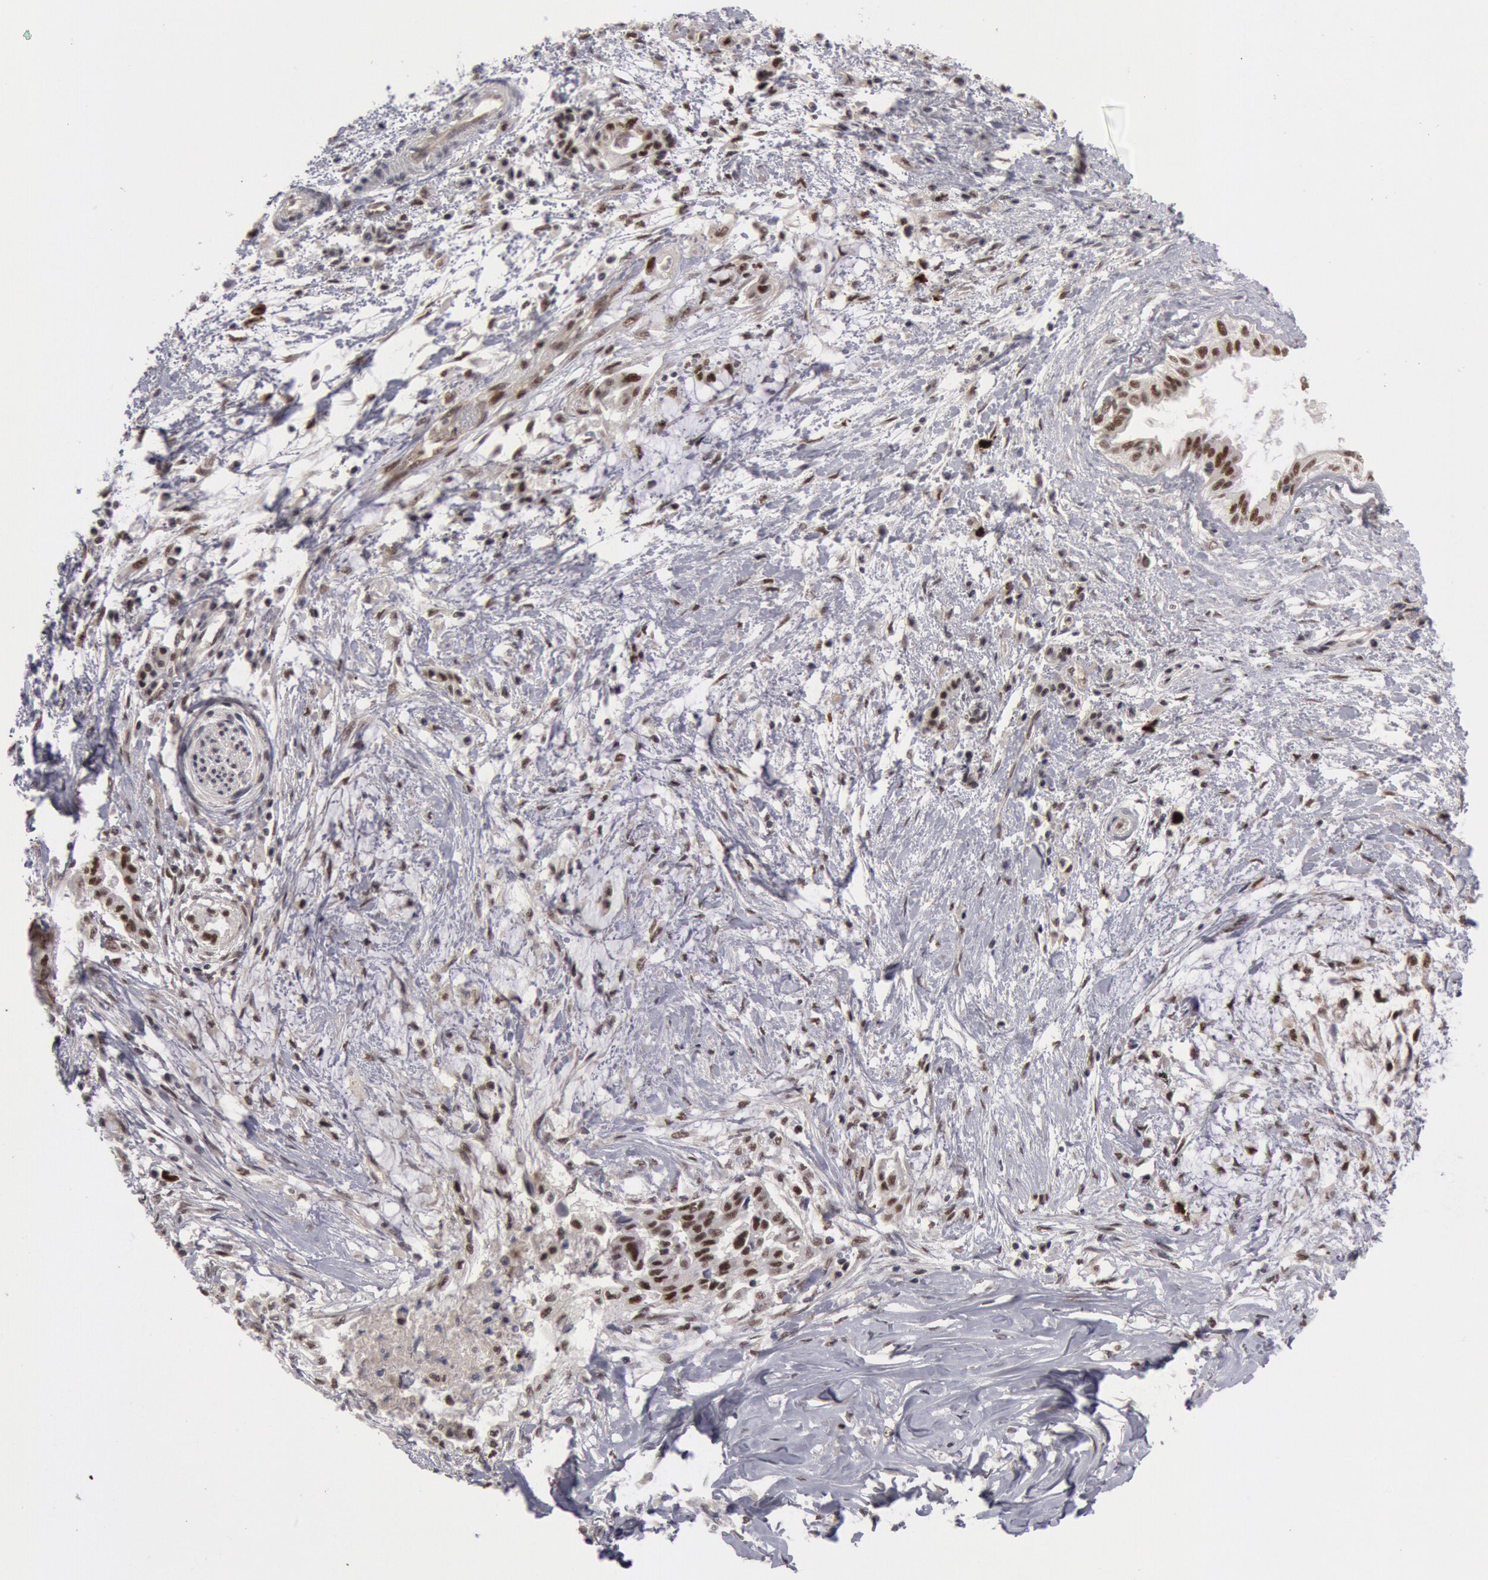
{"staining": {"intensity": "moderate", "quantity": "25%-75%", "location": "nuclear"}, "tissue": "pancreatic cancer", "cell_type": "Tumor cells", "image_type": "cancer", "snomed": [{"axis": "morphology", "description": "Adenocarcinoma, NOS"}, {"axis": "topography", "description": "Pancreas"}], "caption": "There is medium levels of moderate nuclear staining in tumor cells of pancreatic cancer (adenocarcinoma), as demonstrated by immunohistochemical staining (brown color).", "gene": "PPP4R3B", "patient": {"sex": "female", "age": 64}}